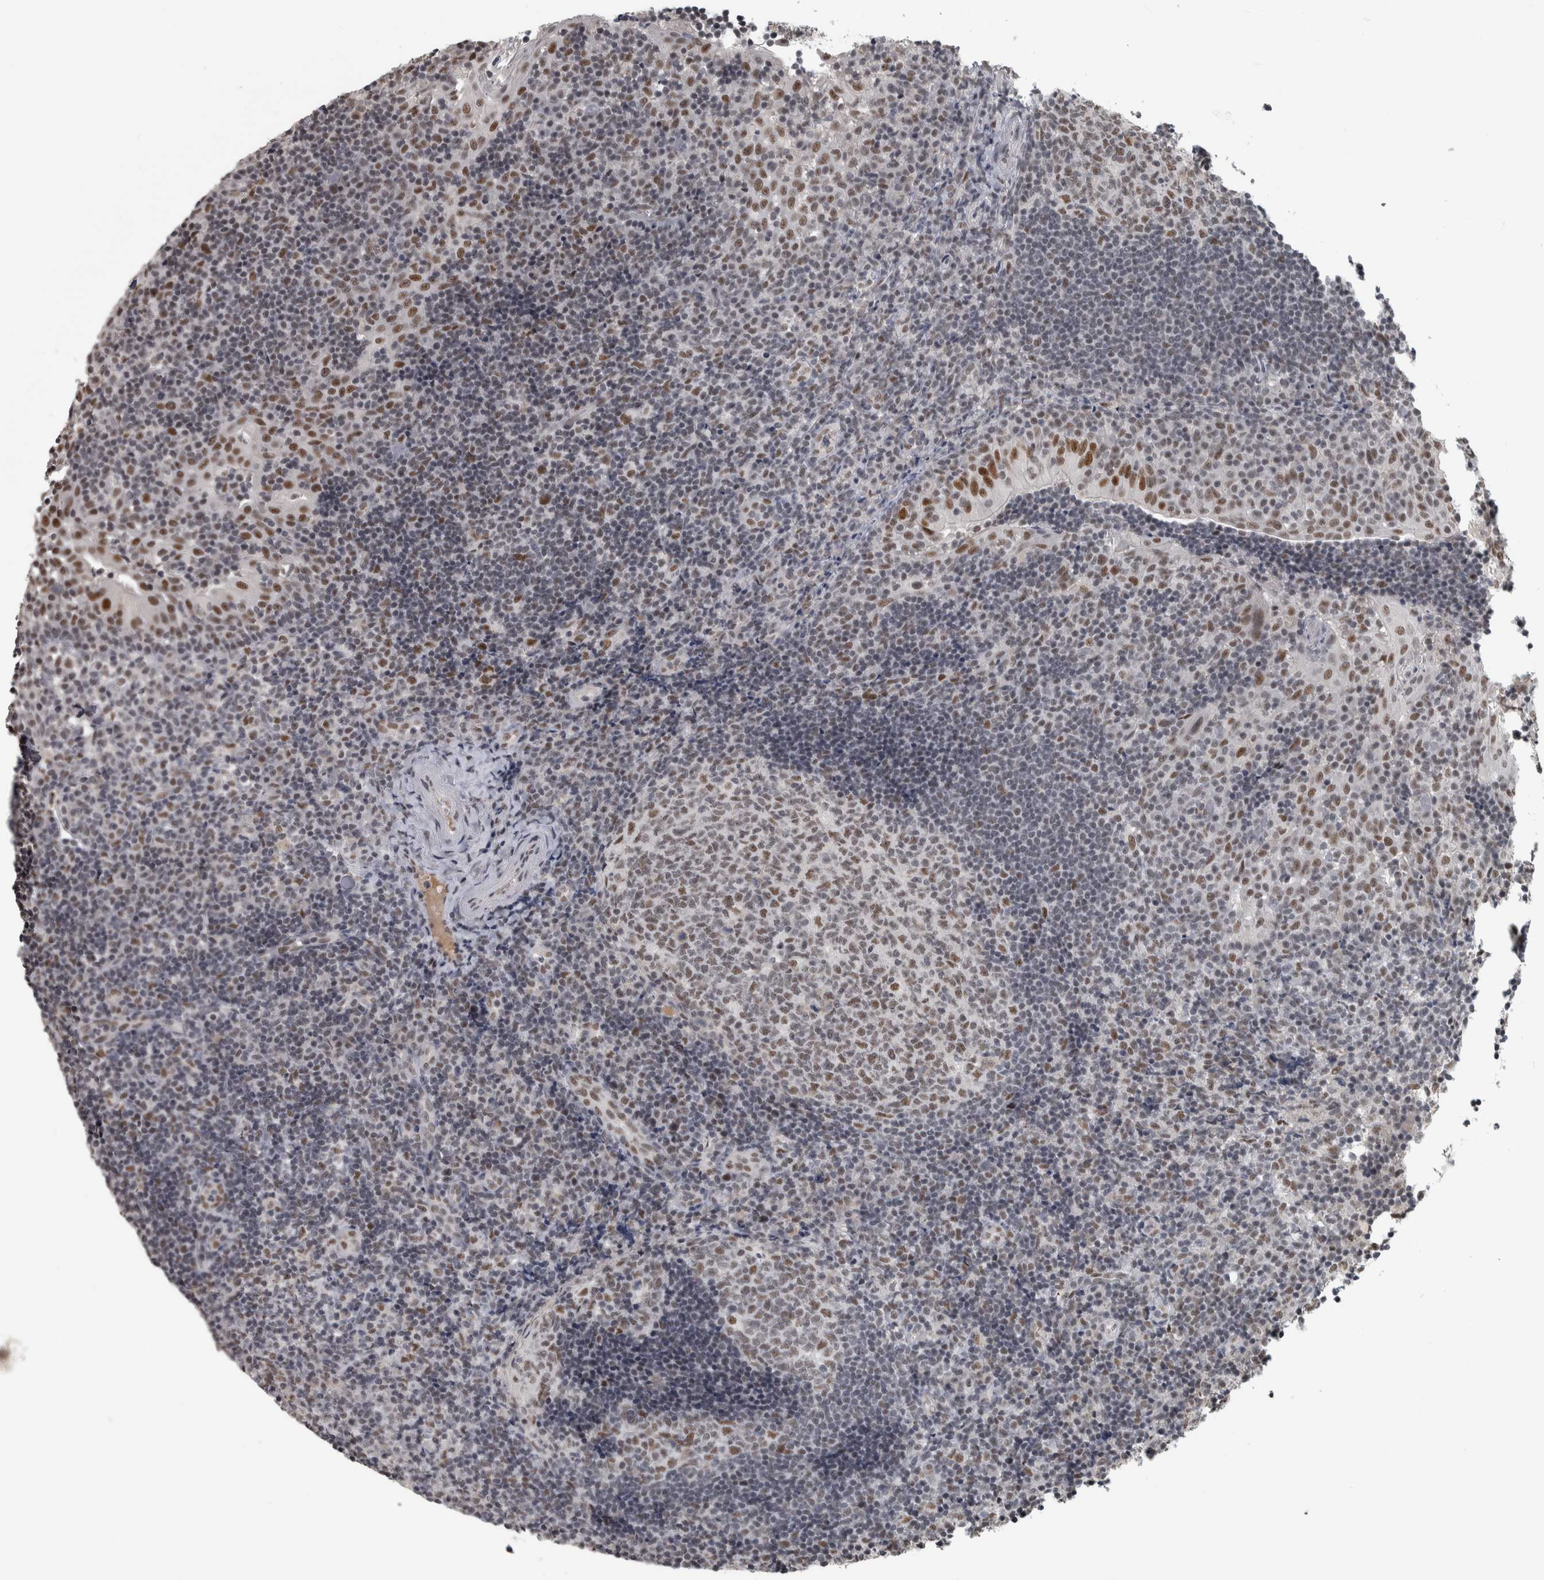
{"staining": {"intensity": "moderate", "quantity": ">75%", "location": "nuclear"}, "tissue": "tonsil", "cell_type": "Germinal center cells", "image_type": "normal", "snomed": [{"axis": "morphology", "description": "Normal tissue, NOS"}, {"axis": "topography", "description": "Tonsil"}], "caption": "Protein staining displays moderate nuclear expression in about >75% of germinal center cells in unremarkable tonsil.", "gene": "DDX42", "patient": {"sex": "female", "age": 40}}